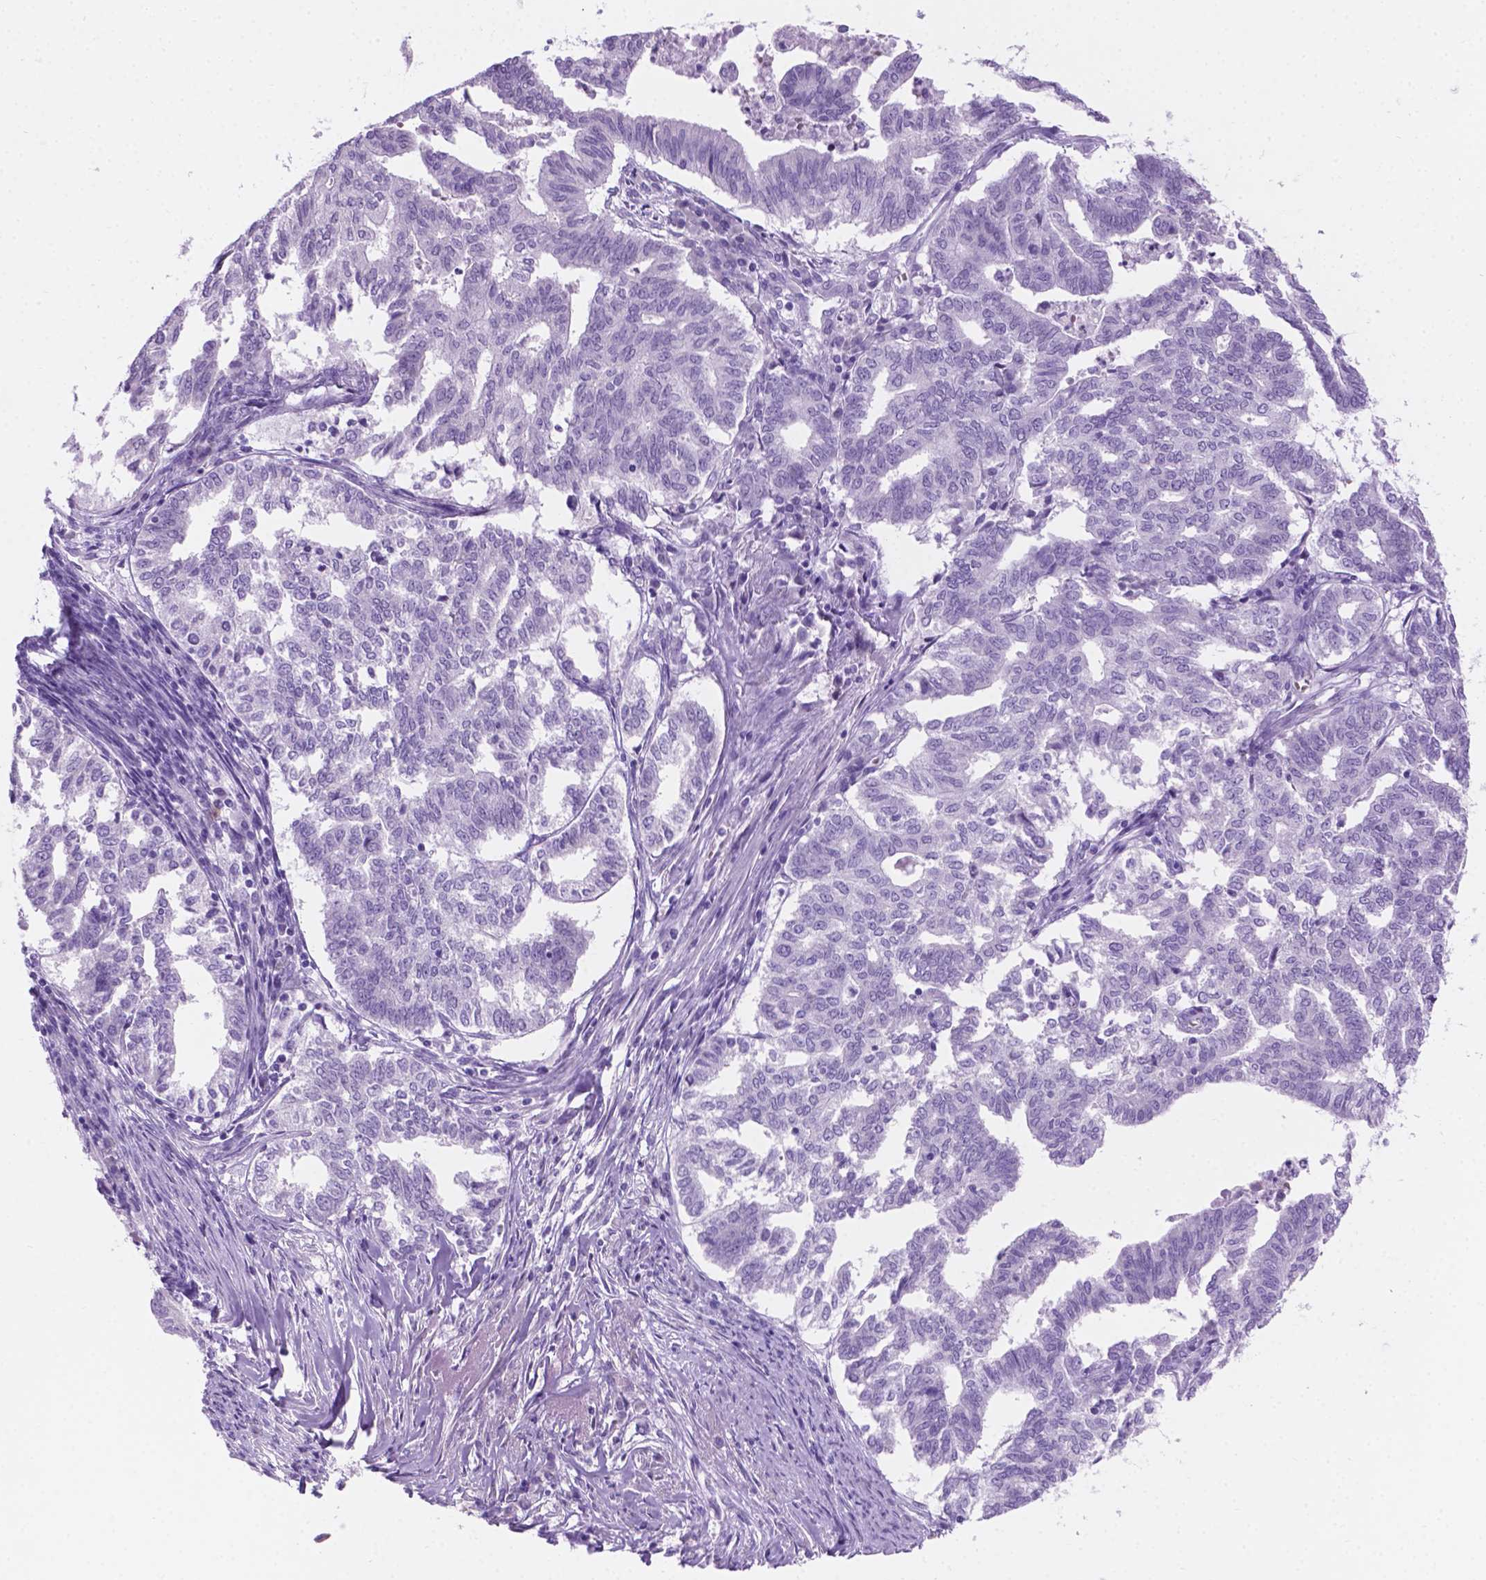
{"staining": {"intensity": "negative", "quantity": "none", "location": "none"}, "tissue": "endometrial cancer", "cell_type": "Tumor cells", "image_type": "cancer", "snomed": [{"axis": "morphology", "description": "Adenocarcinoma, NOS"}, {"axis": "topography", "description": "Endometrium"}], "caption": "Human endometrial cancer stained for a protein using immunohistochemistry (IHC) shows no expression in tumor cells.", "gene": "GRIN2B", "patient": {"sex": "female", "age": 79}}